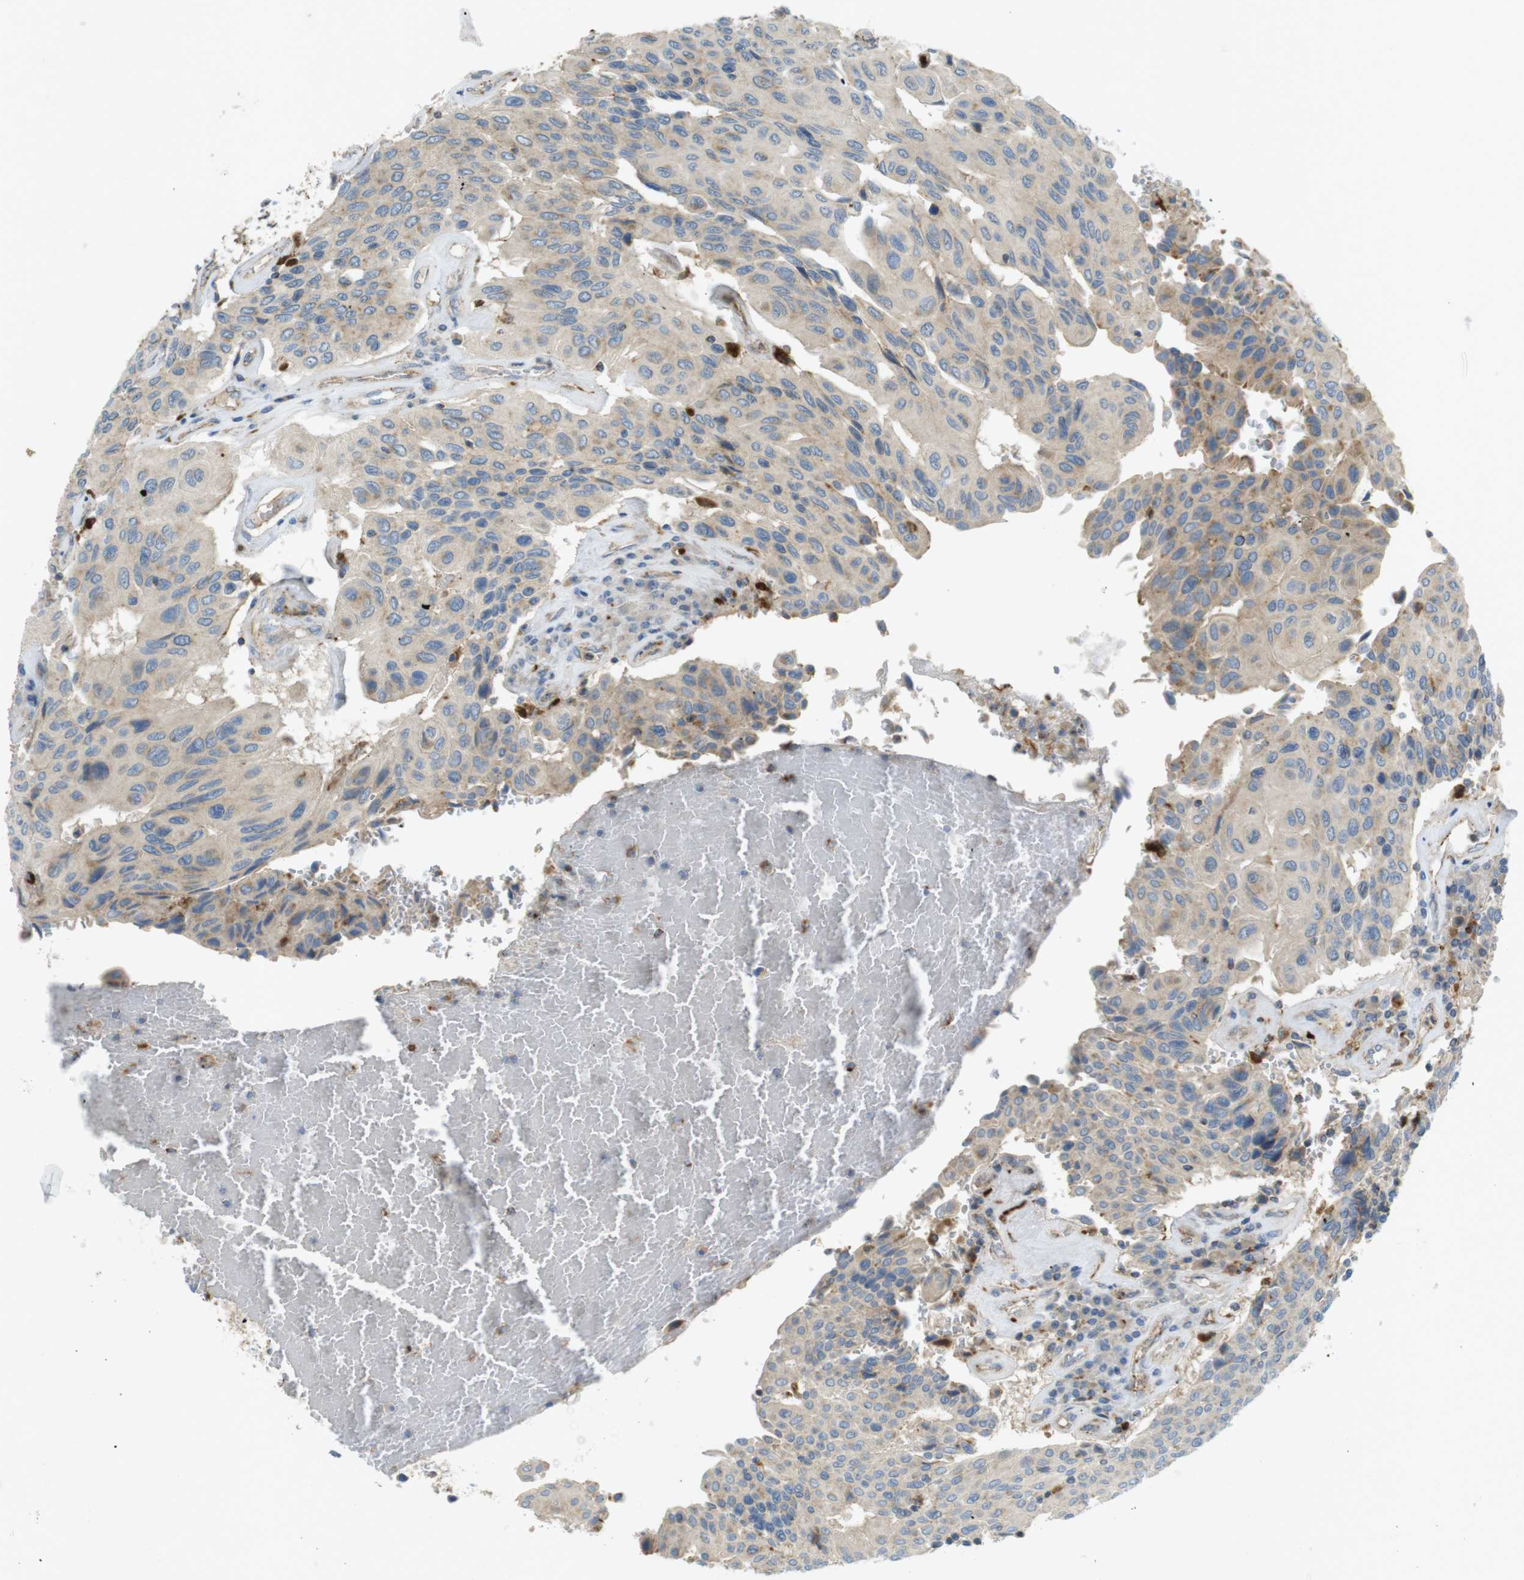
{"staining": {"intensity": "weak", "quantity": "<25%", "location": "cytoplasmic/membranous"}, "tissue": "urothelial cancer", "cell_type": "Tumor cells", "image_type": "cancer", "snomed": [{"axis": "morphology", "description": "Urothelial carcinoma, High grade"}, {"axis": "topography", "description": "Urinary bladder"}], "caption": "DAB (3,3'-diaminobenzidine) immunohistochemical staining of human urothelial cancer reveals no significant staining in tumor cells. (DAB immunohistochemistry (IHC) visualized using brightfield microscopy, high magnification).", "gene": "LAMP1", "patient": {"sex": "male", "age": 66}}